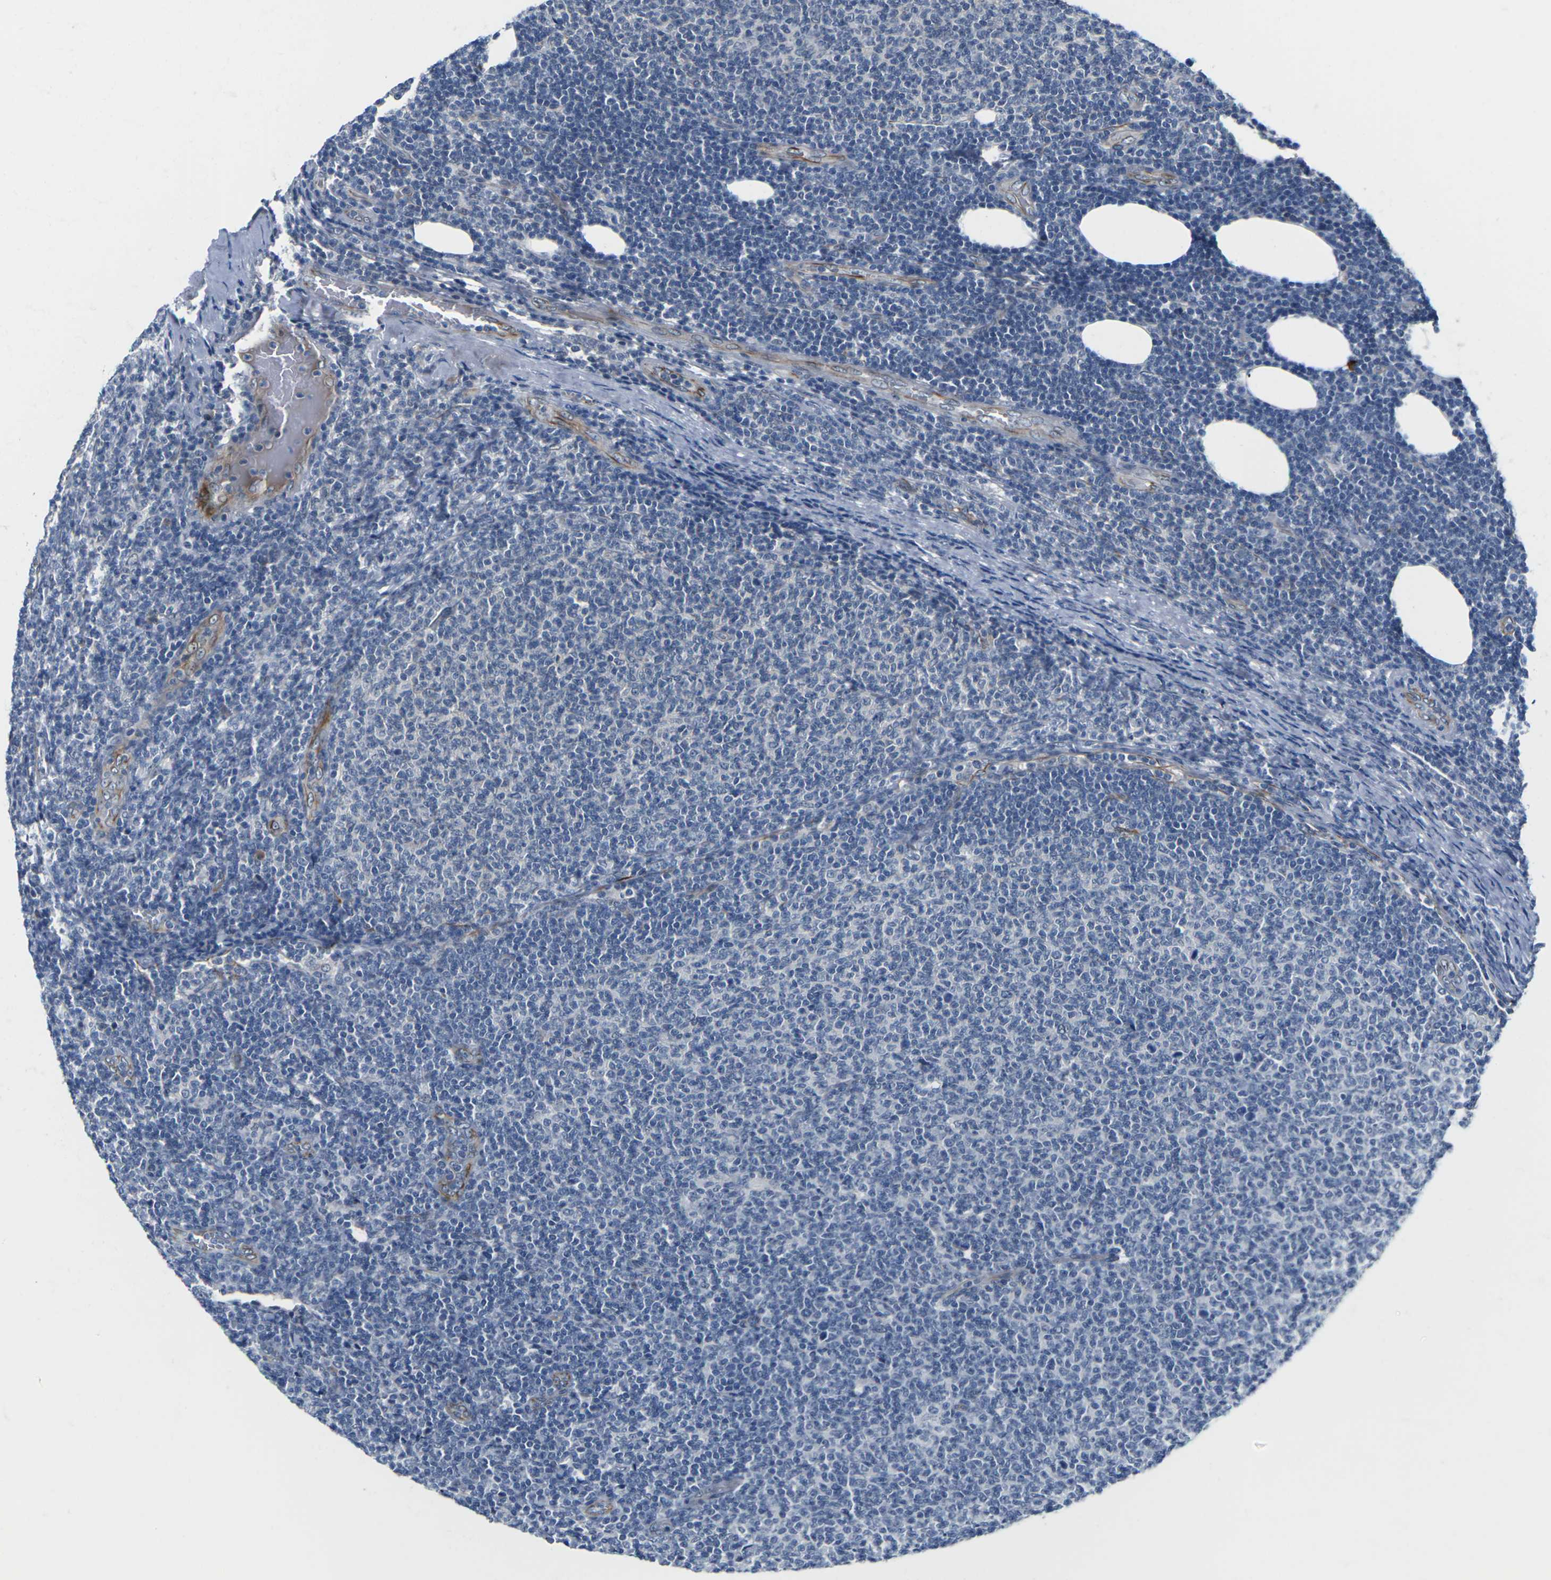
{"staining": {"intensity": "negative", "quantity": "none", "location": "none"}, "tissue": "lymphoma", "cell_type": "Tumor cells", "image_type": "cancer", "snomed": [{"axis": "morphology", "description": "Malignant lymphoma, non-Hodgkin's type, Low grade"}, {"axis": "topography", "description": "Lymph node"}], "caption": "This micrograph is of malignant lymphoma, non-Hodgkin's type (low-grade) stained with immunohistochemistry to label a protein in brown with the nuclei are counter-stained blue. There is no staining in tumor cells.", "gene": "PKP2", "patient": {"sex": "male", "age": 66}}